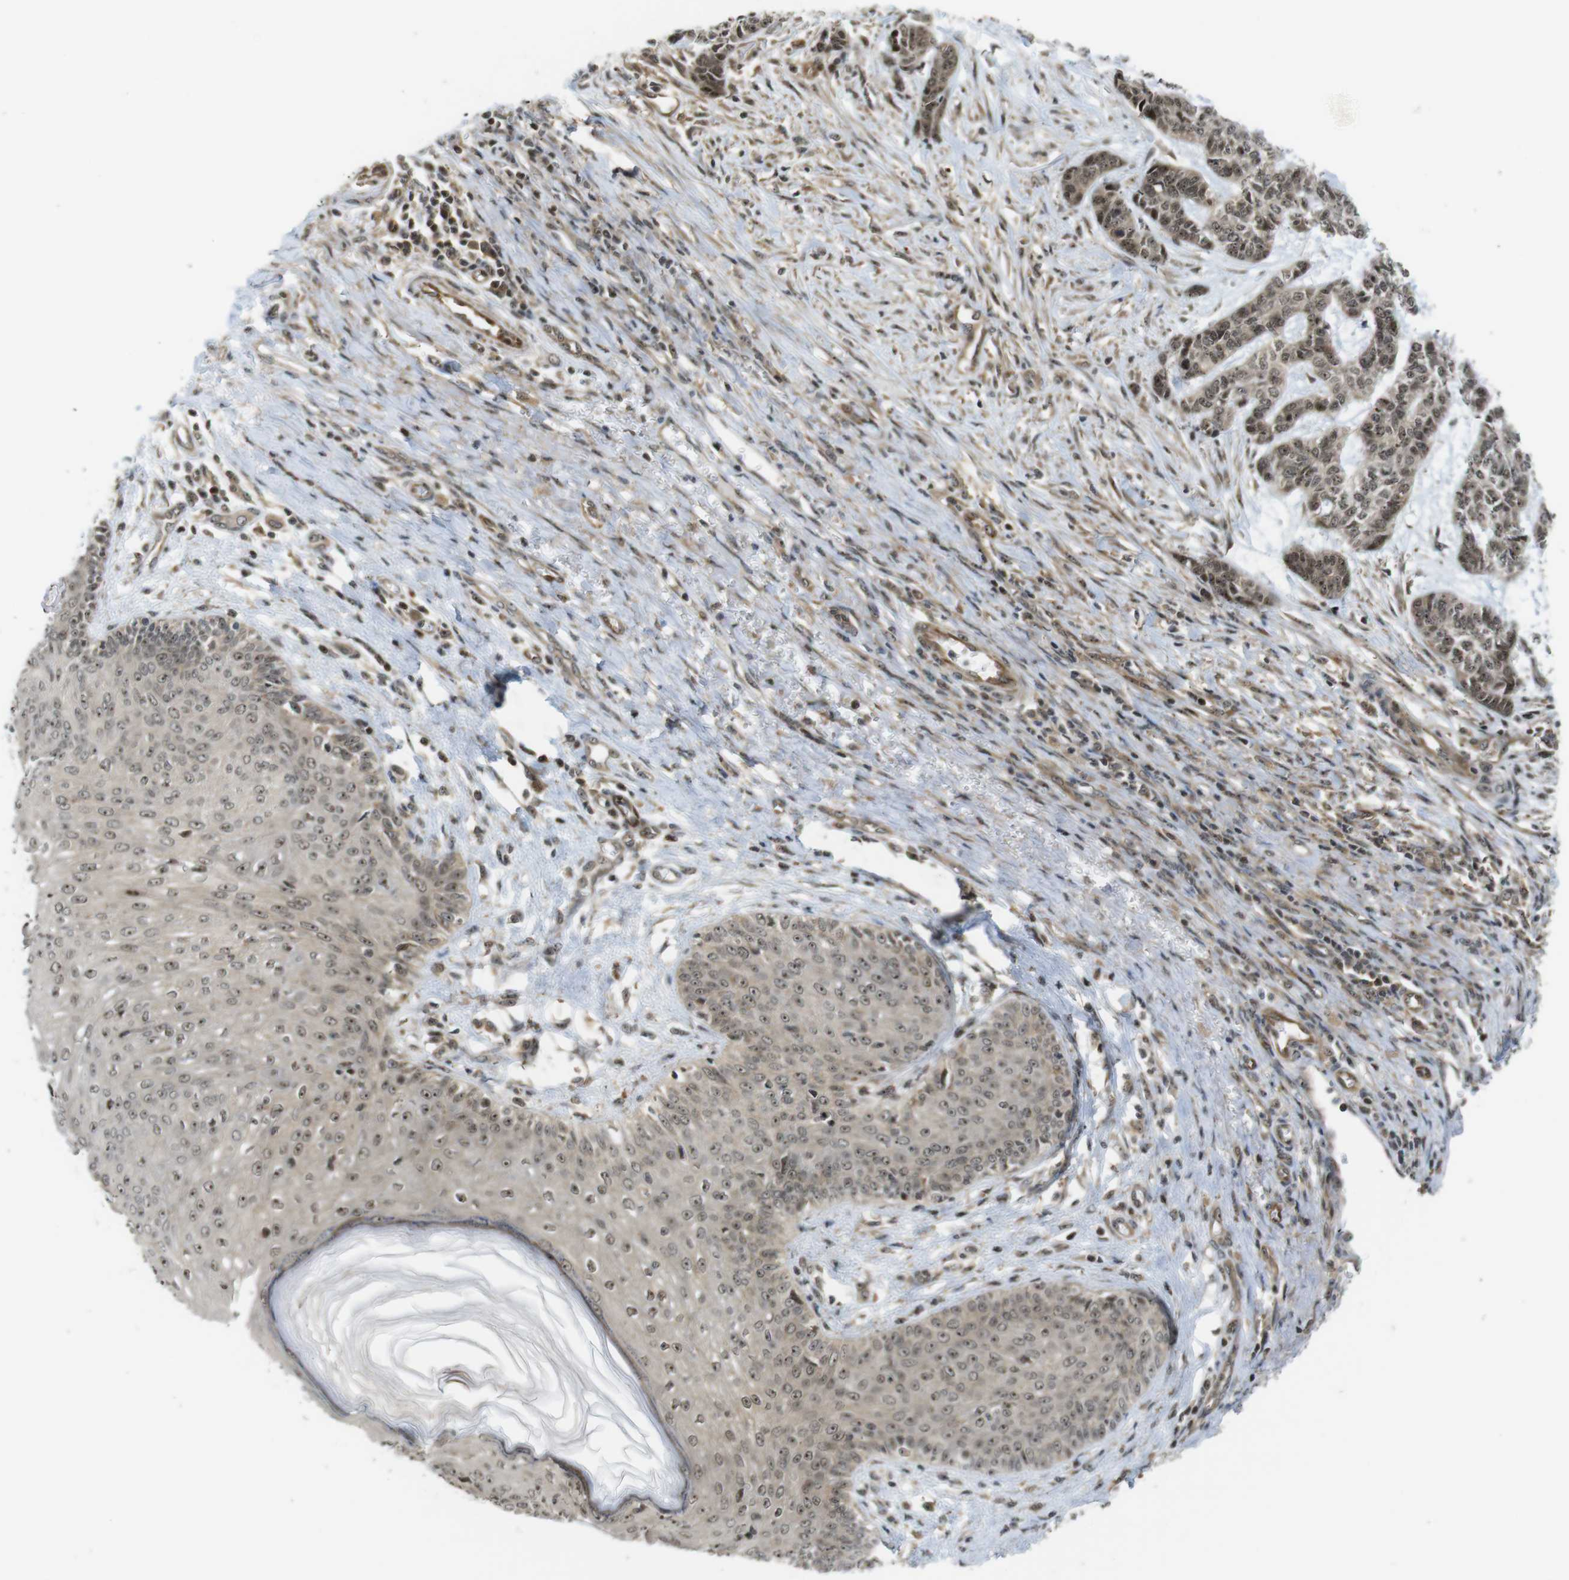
{"staining": {"intensity": "moderate", "quantity": ">75%", "location": "cytoplasmic/membranous,nuclear"}, "tissue": "skin cancer", "cell_type": "Tumor cells", "image_type": "cancer", "snomed": [{"axis": "morphology", "description": "Basal cell carcinoma"}, {"axis": "topography", "description": "Skin"}], "caption": "An IHC image of neoplastic tissue is shown. Protein staining in brown labels moderate cytoplasmic/membranous and nuclear positivity in skin basal cell carcinoma within tumor cells. (Brightfield microscopy of DAB IHC at high magnification).", "gene": "CC2D1A", "patient": {"sex": "female", "age": 64}}